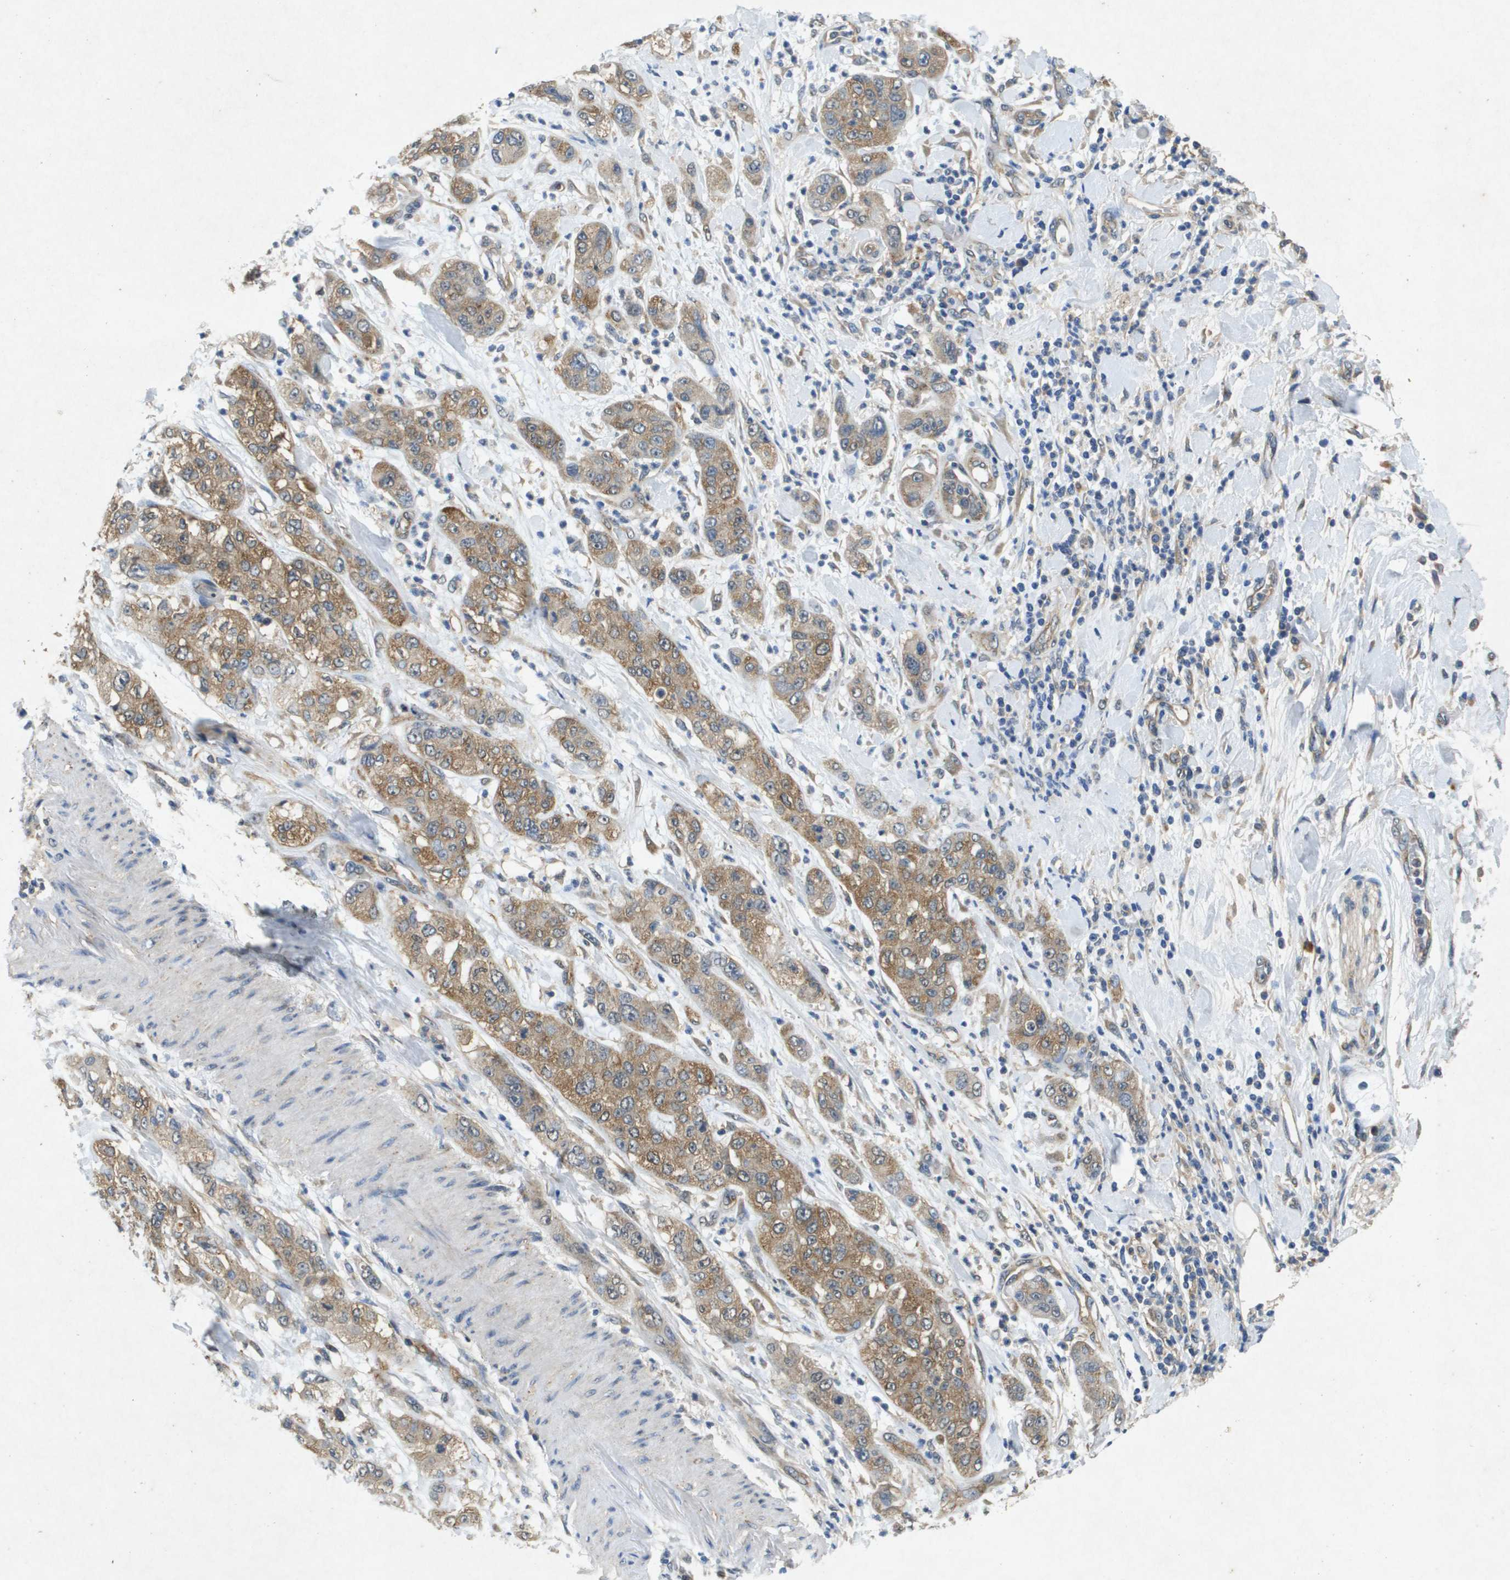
{"staining": {"intensity": "moderate", "quantity": ">75%", "location": "cytoplasmic/membranous"}, "tissue": "pancreatic cancer", "cell_type": "Tumor cells", "image_type": "cancer", "snomed": [{"axis": "morphology", "description": "Adenocarcinoma, NOS"}, {"axis": "topography", "description": "Pancreas"}], "caption": "Immunohistochemical staining of human pancreatic cancer (adenocarcinoma) shows moderate cytoplasmic/membranous protein staining in about >75% of tumor cells.", "gene": "PTPRT", "patient": {"sex": "female", "age": 78}}